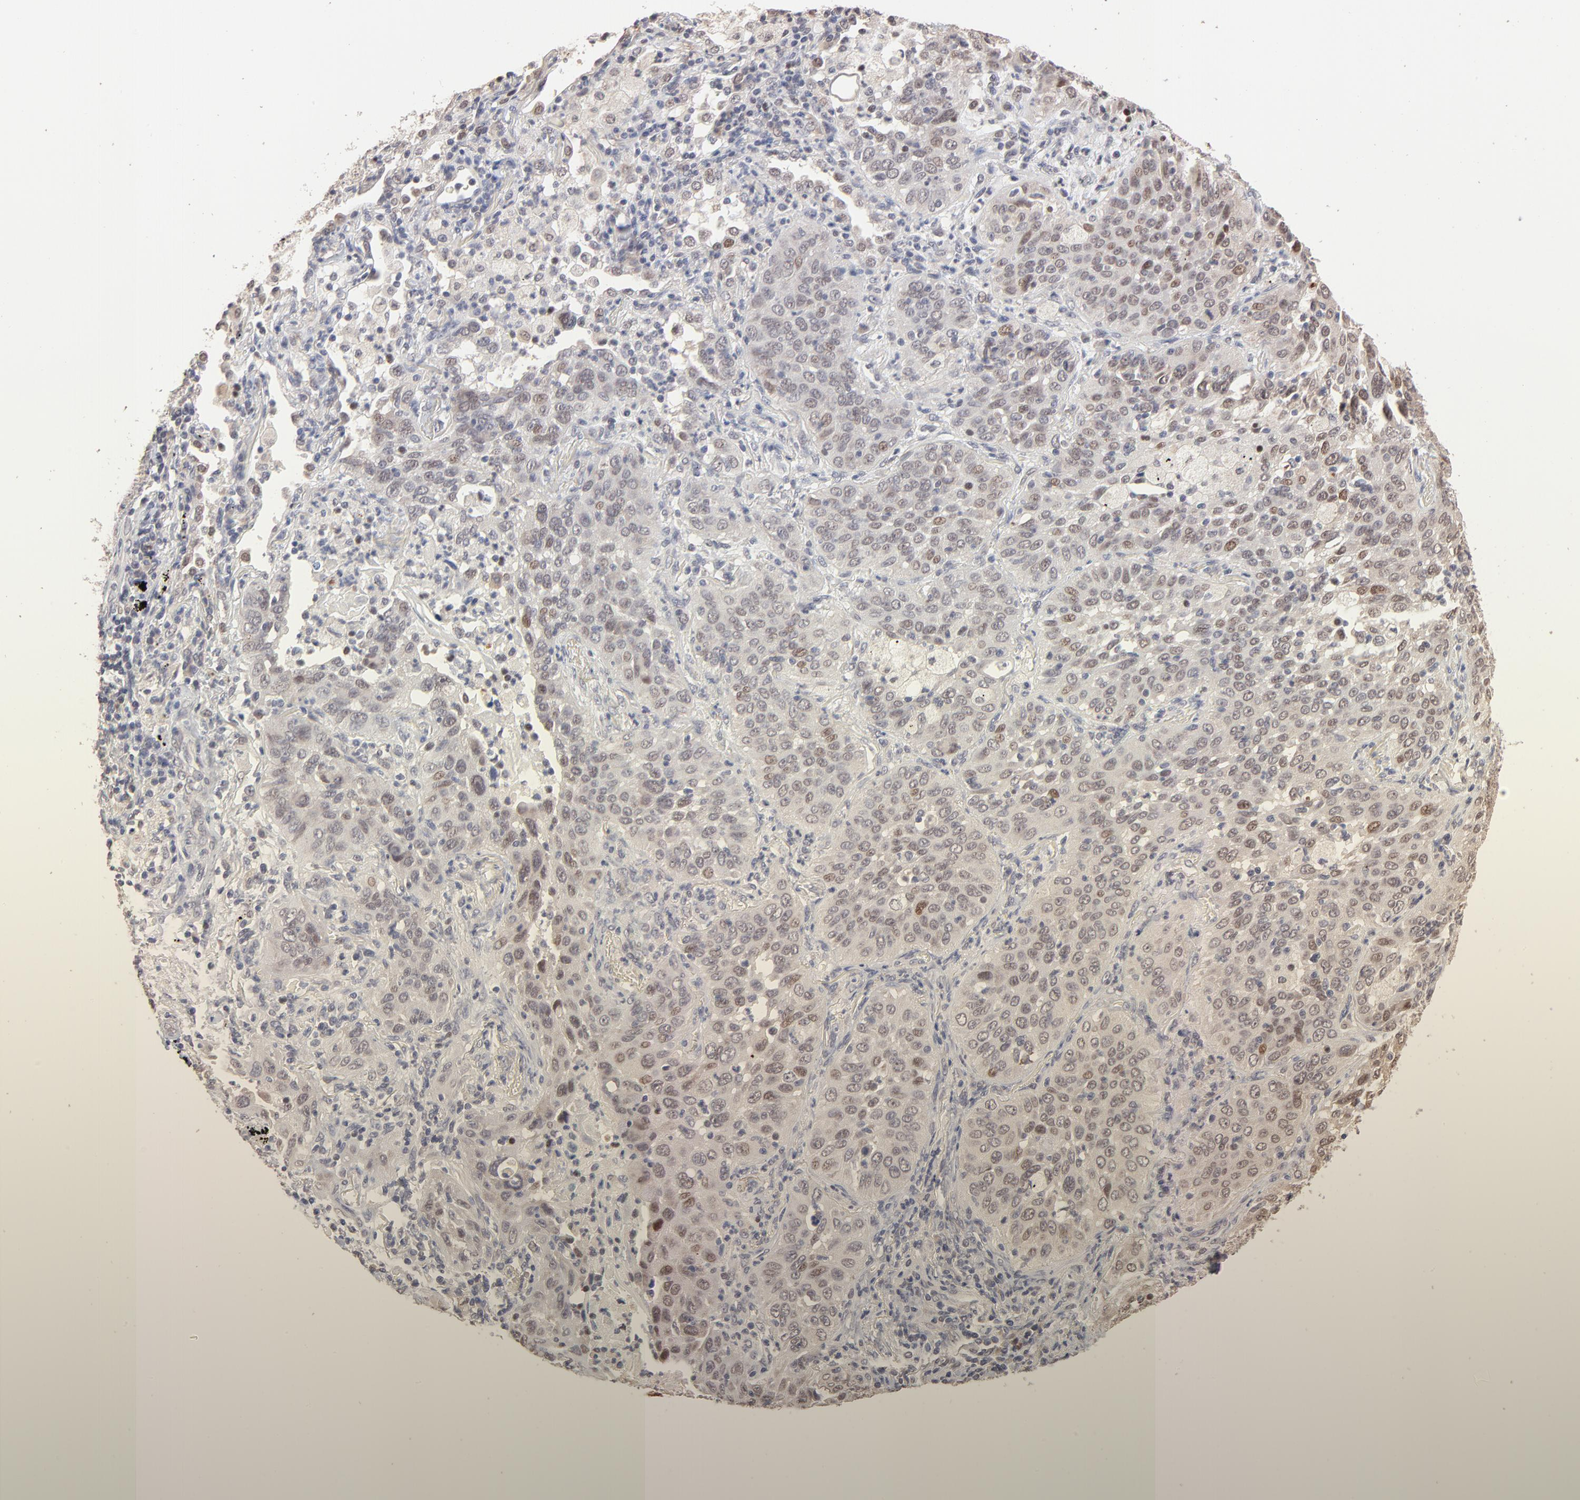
{"staining": {"intensity": "weak", "quantity": "25%-75%", "location": "nuclear"}, "tissue": "lung cancer", "cell_type": "Tumor cells", "image_type": "cancer", "snomed": [{"axis": "morphology", "description": "Squamous cell carcinoma, NOS"}, {"axis": "topography", "description": "Lung"}], "caption": "IHC of lung cancer (squamous cell carcinoma) exhibits low levels of weak nuclear expression in about 25%-75% of tumor cells.", "gene": "MSL2", "patient": {"sex": "female", "age": 67}}